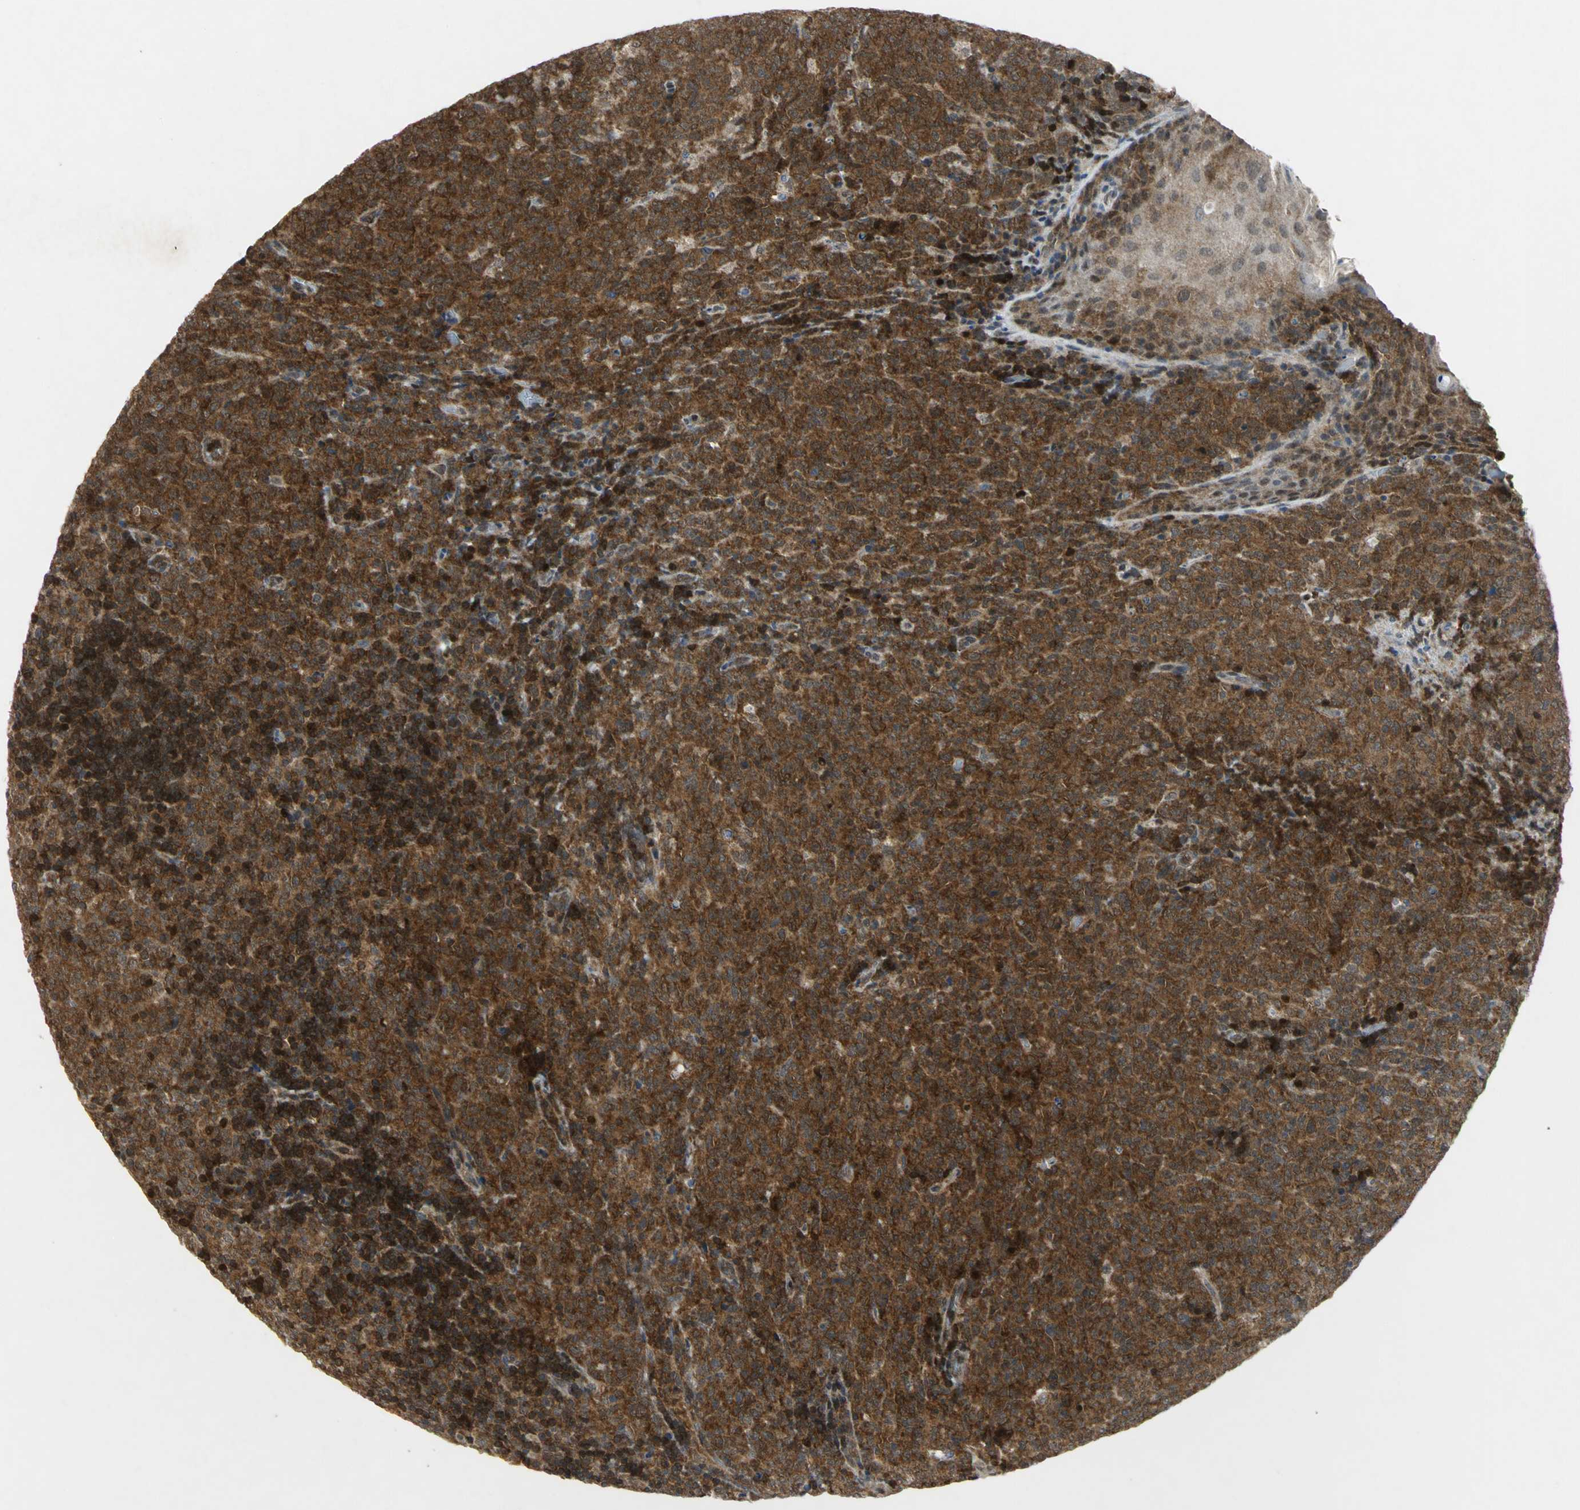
{"staining": {"intensity": "strong", "quantity": ">75%", "location": "cytoplasmic/membranous"}, "tissue": "lymphoma", "cell_type": "Tumor cells", "image_type": "cancer", "snomed": [{"axis": "morphology", "description": "Malignant lymphoma, non-Hodgkin's type, High grade"}, {"axis": "topography", "description": "Tonsil"}], "caption": "This micrograph displays lymphoma stained with IHC to label a protein in brown. The cytoplasmic/membranous of tumor cells show strong positivity for the protein. Nuclei are counter-stained blue.", "gene": "PPIA", "patient": {"sex": "female", "age": 36}}